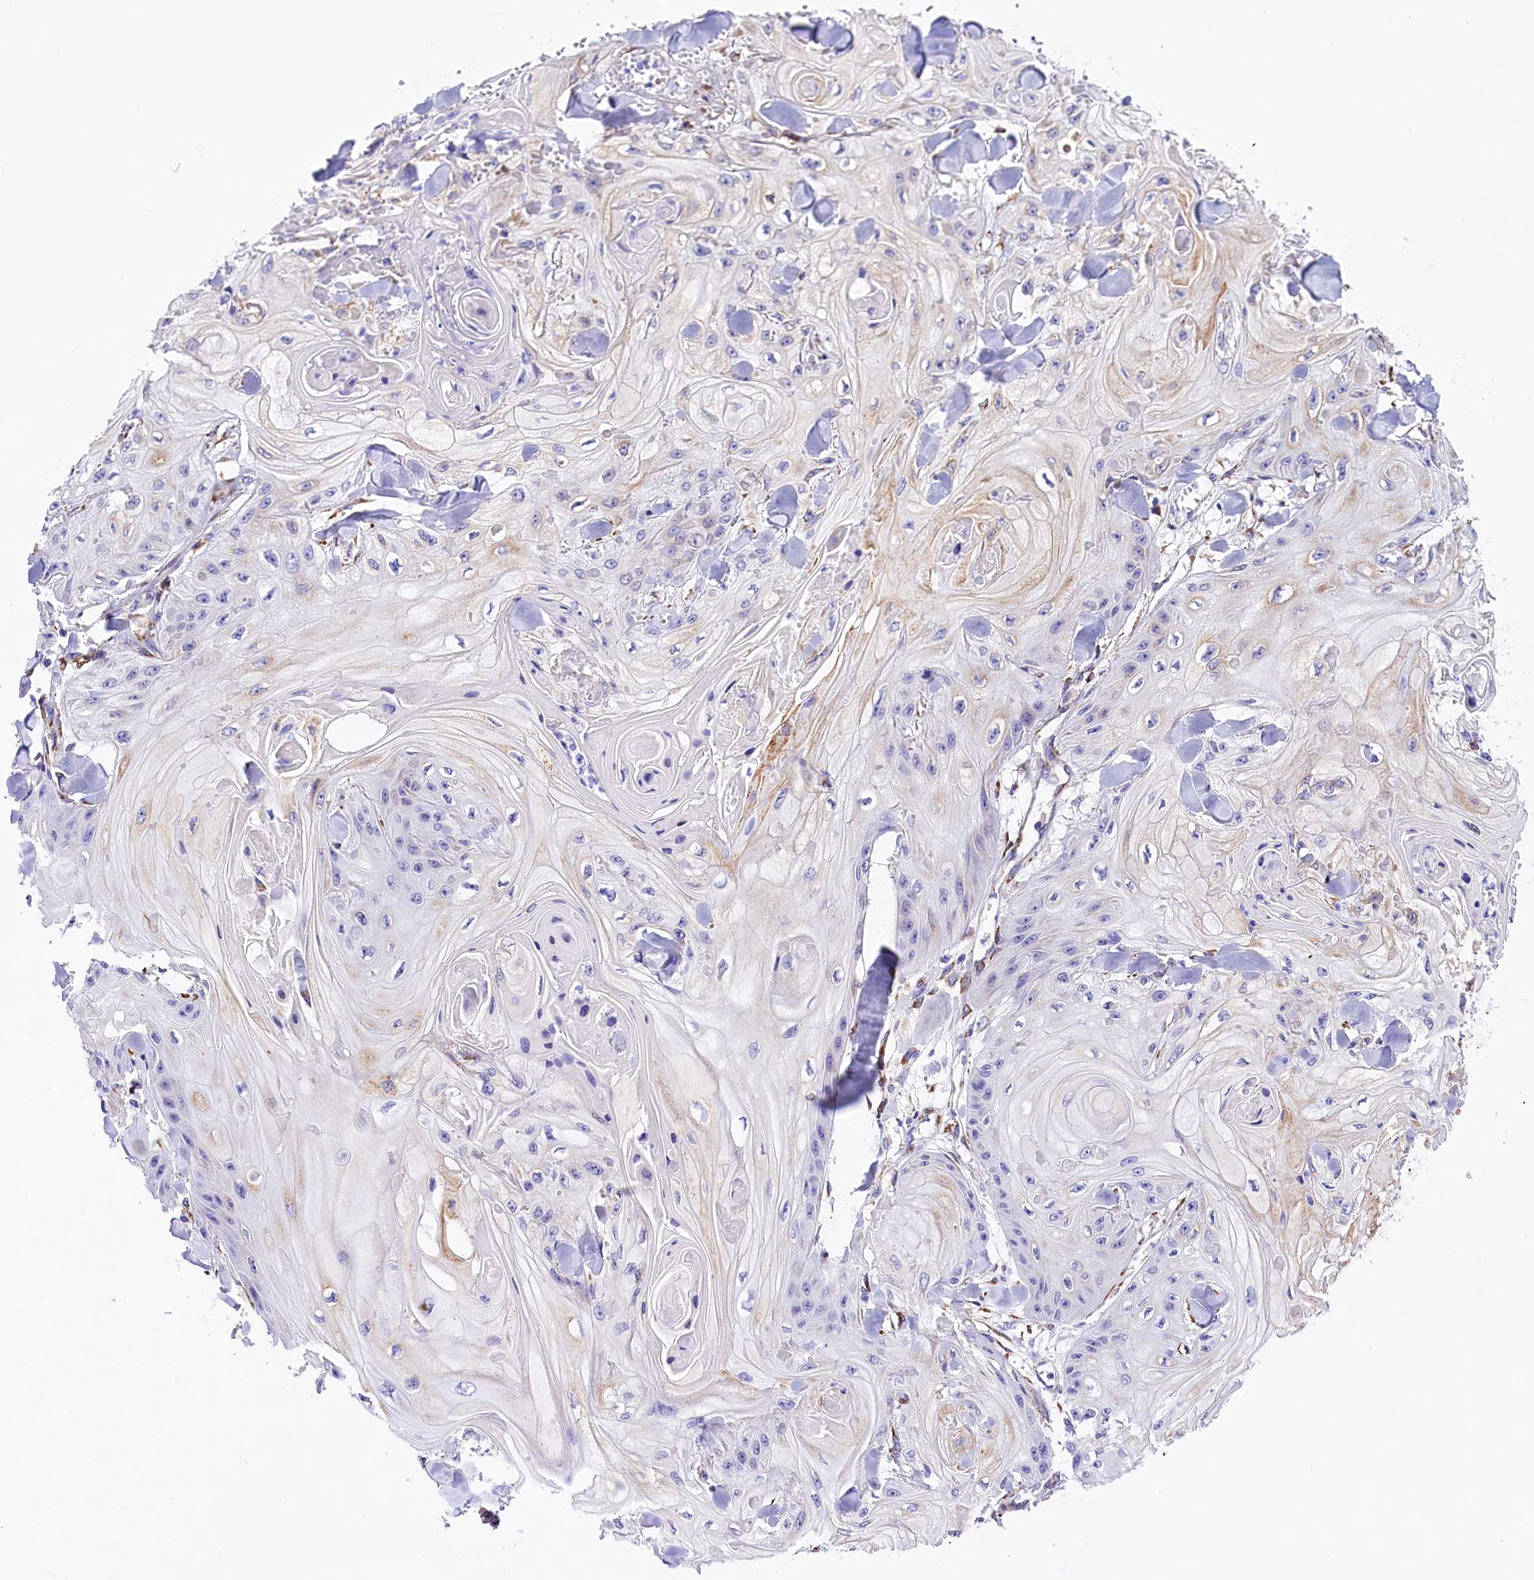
{"staining": {"intensity": "negative", "quantity": "none", "location": "none"}, "tissue": "skin cancer", "cell_type": "Tumor cells", "image_type": "cancer", "snomed": [{"axis": "morphology", "description": "Squamous cell carcinoma, NOS"}, {"axis": "topography", "description": "Skin"}], "caption": "An immunohistochemistry (IHC) histopathology image of skin cancer is shown. There is no staining in tumor cells of skin cancer.", "gene": "ITGA1", "patient": {"sex": "male", "age": 74}}